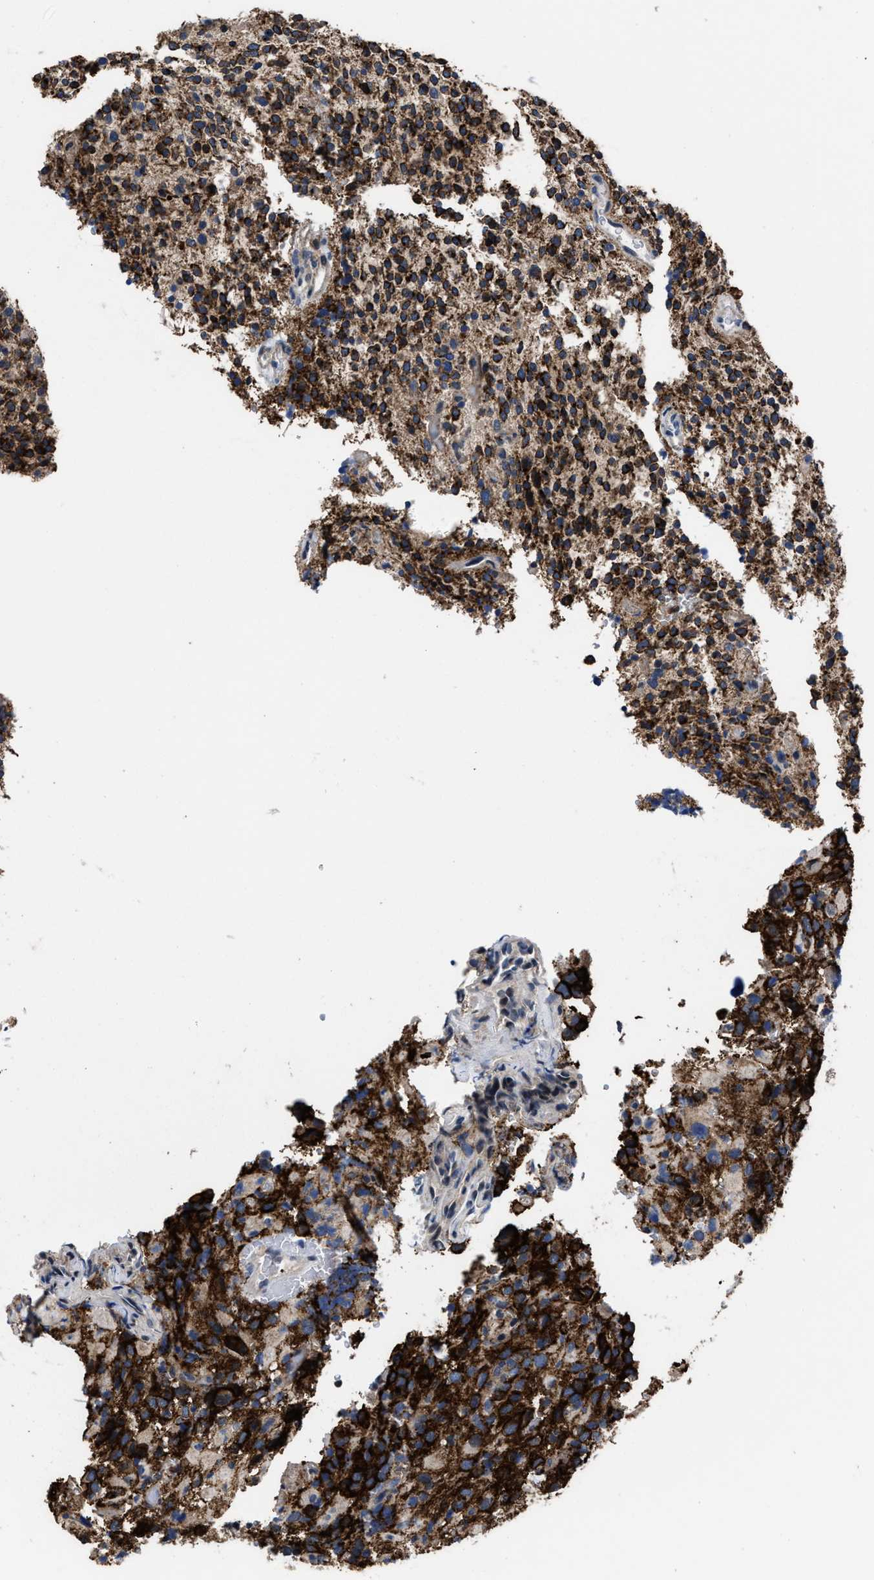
{"staining": {"intensity": "strong", "quantity": ">75%", "location": "cytoplasmic/membranous"}, "tissue": "glioma", "cell_type": "Tumor cells", "image_type": "cancer", "snomed": [{"axis": "morphology", "description": "Glioma, malignant, High grade"}, {"axis": "topography", "description": "Brain"}], "caption": "Strong cytoplasmic/membranous protein staining is seen in about >75% of tumor cells in malignant glioma (high-grade).", "gene": "MARCKSL1", "patient": {"sex": "male", "age": 48}}